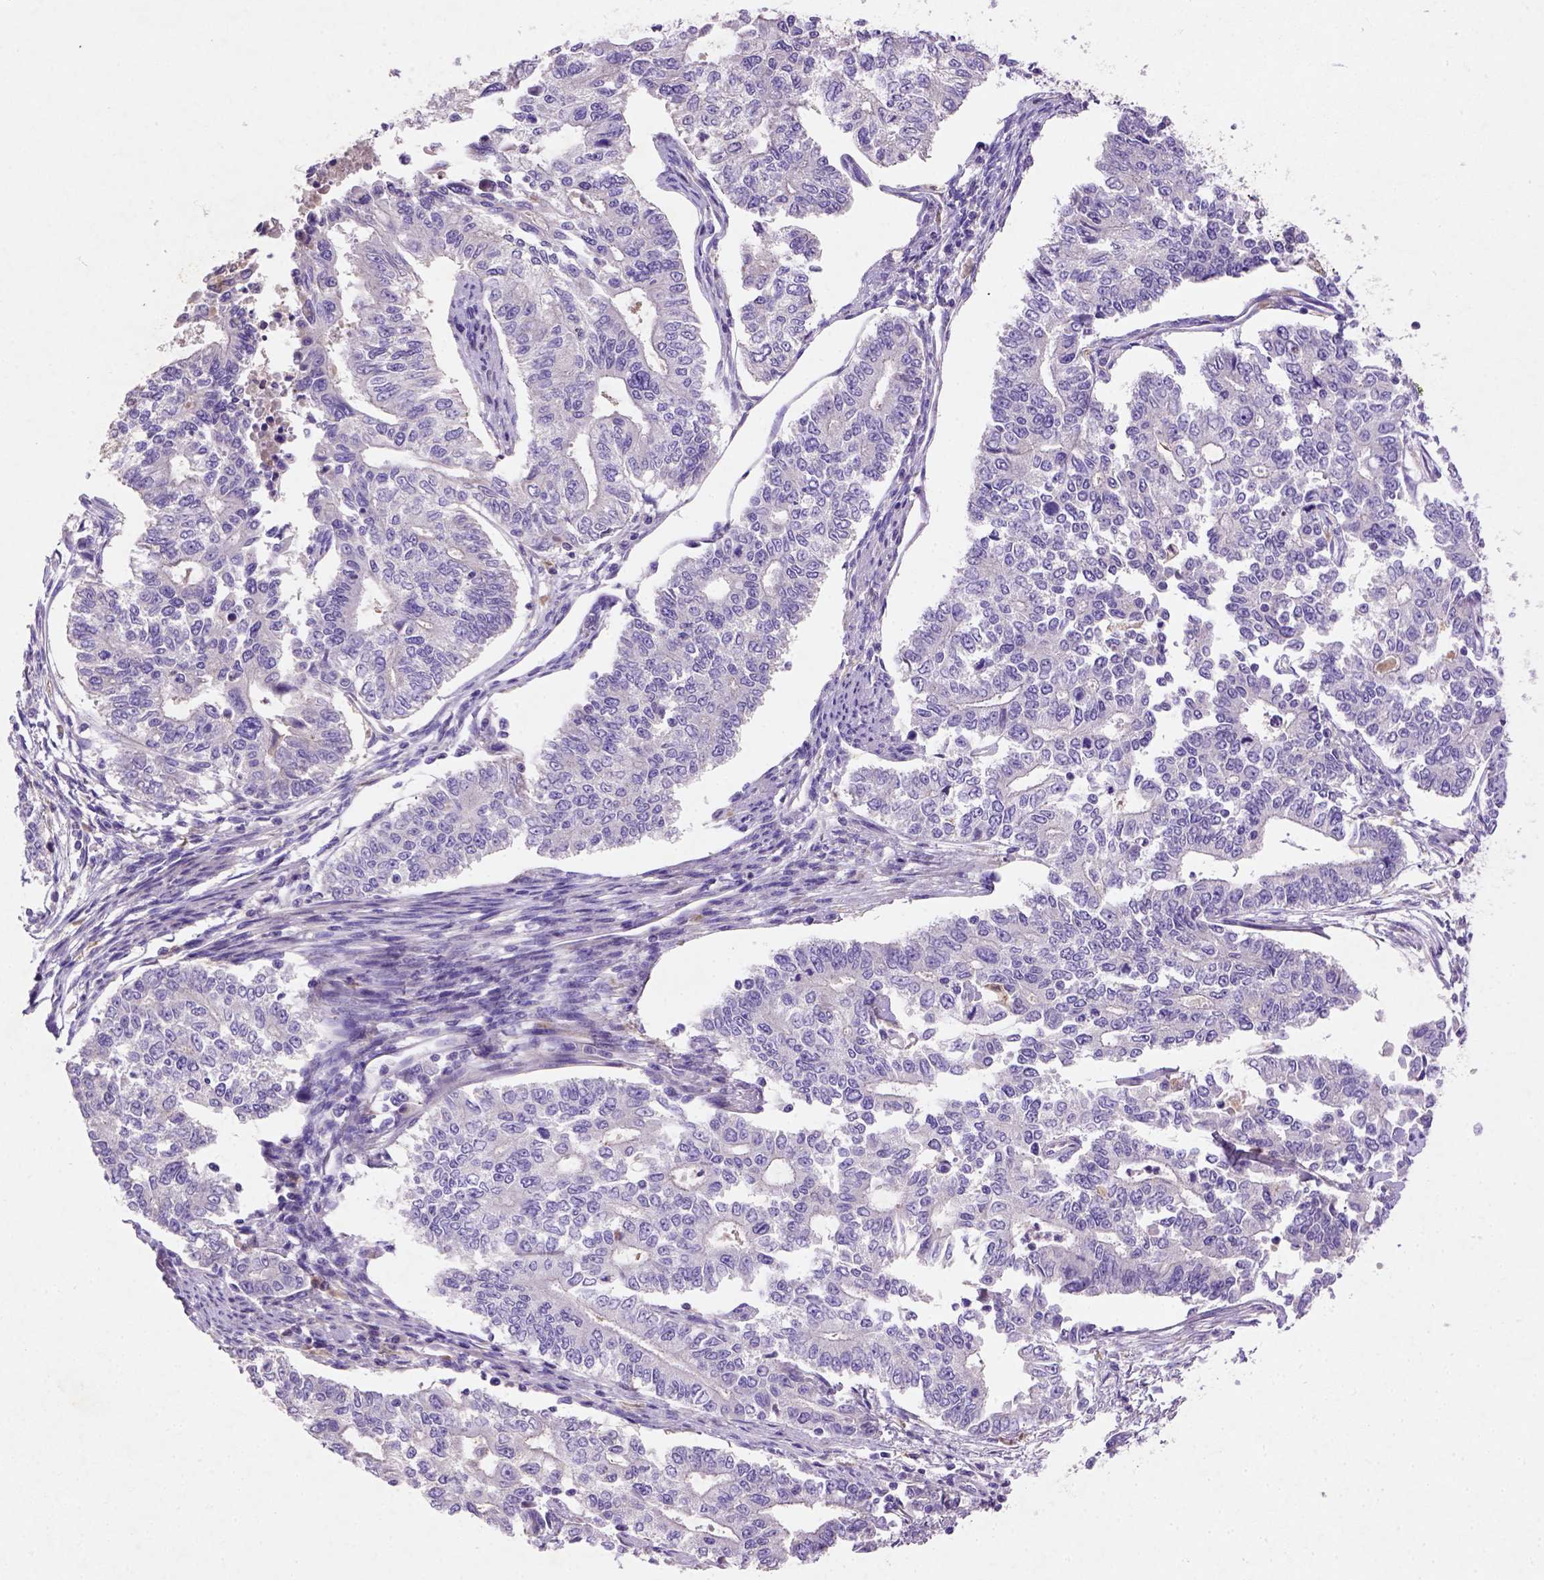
{"staining": {"intensity": "negative", "quantity": "none", "location": "none"}, "tissue": "endometrial cancer", "cell_type": "Tumor cells", "image_type": "cancer", "snomed": [{"axis": "morphology", "description": "Adenocarcinoma, NOS"}, {"axis": "topography", "description": "Uterus"}], "caption": "Immunohistochemistry (IHC) photomicrograph of neoplastic tissue: human endometrial cancer (adenocarcinoma) stained with DAB shows no significant protein positivity in tumor cells.", "gene": "NUDT2", "patient": {"sex": "female", "age": 59}}